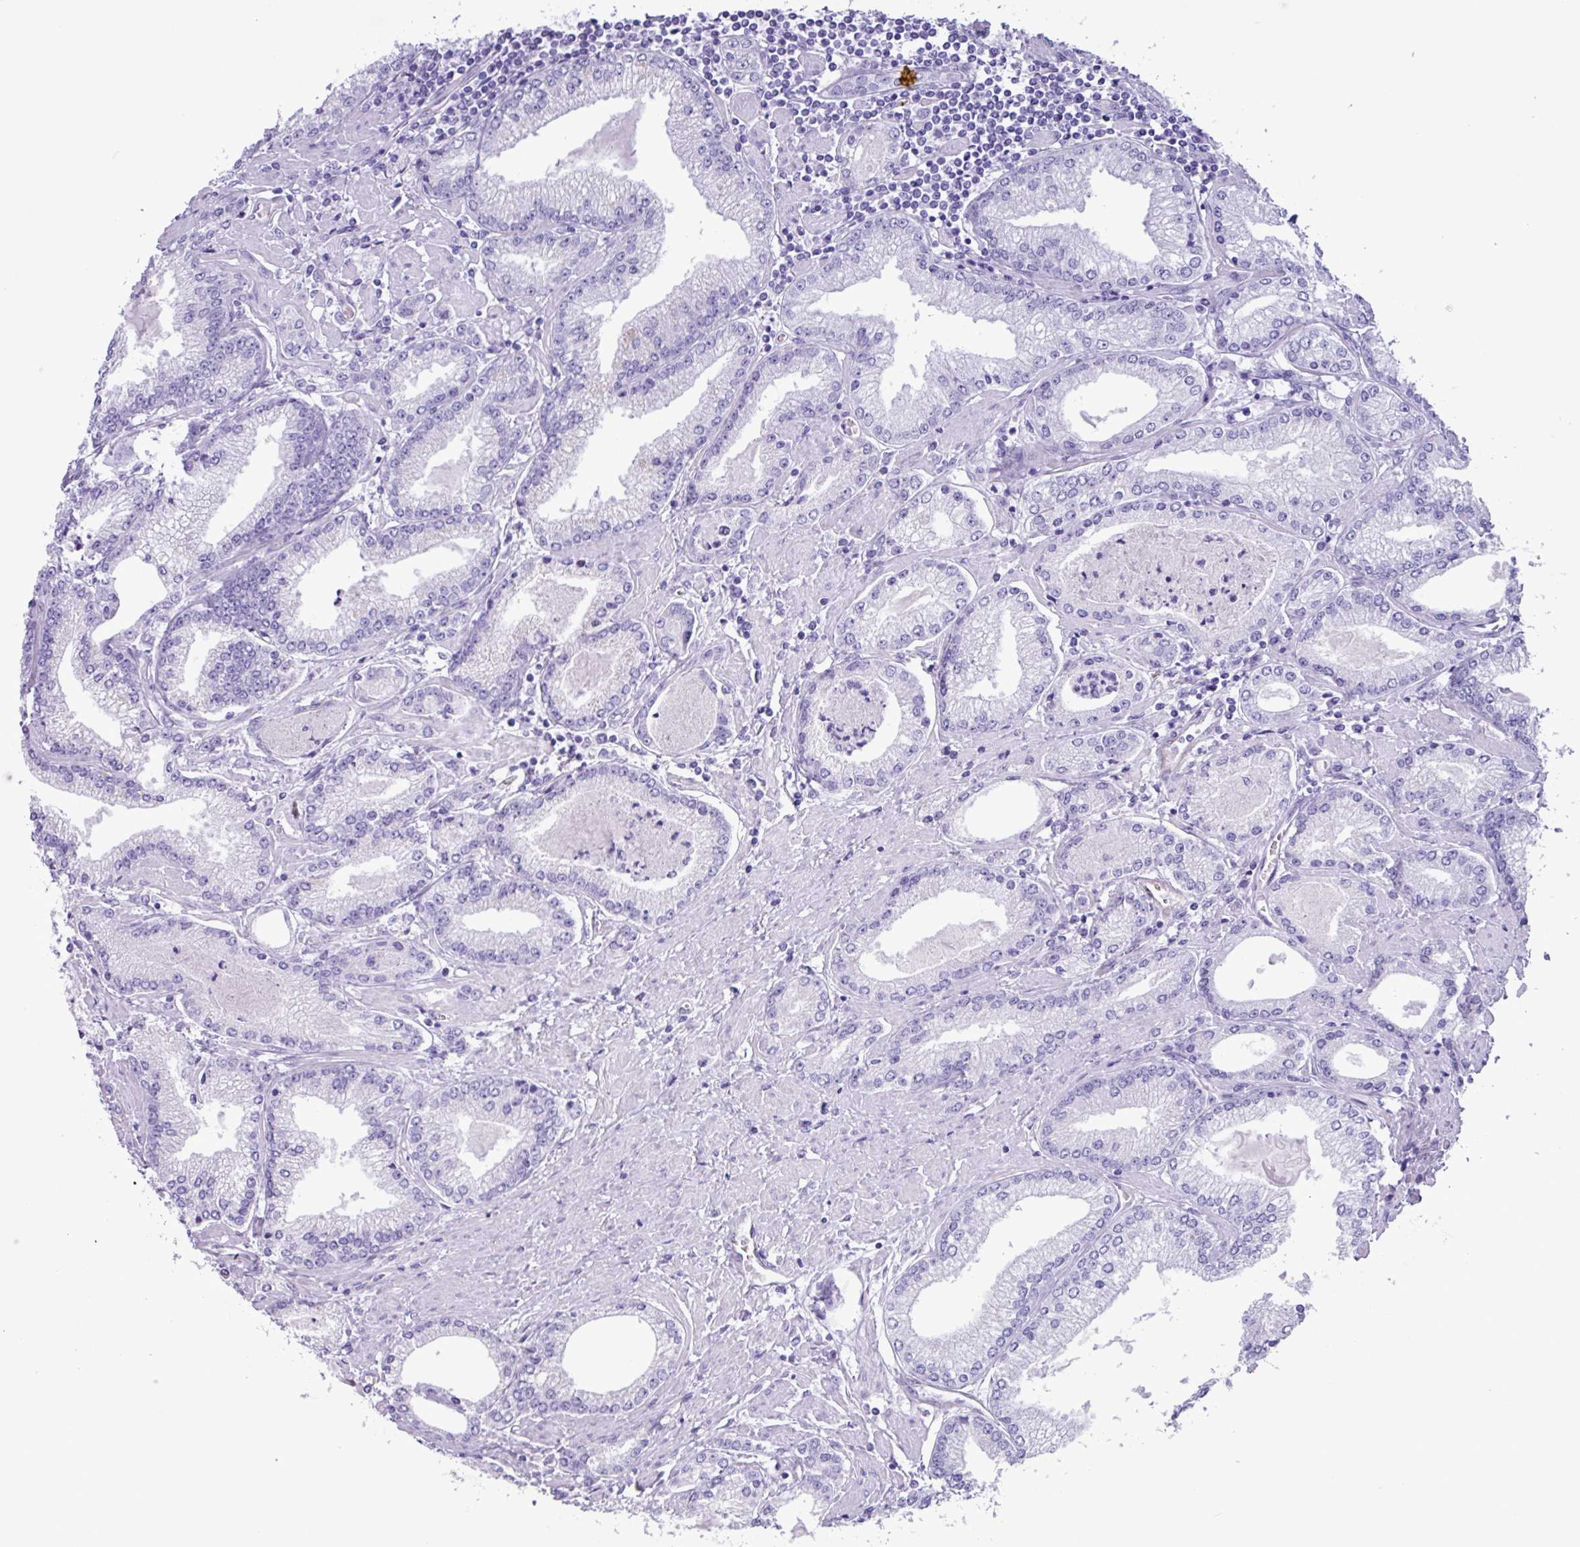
{"staining": {"intensity": "negative", "quantity": "none", "location": "none"}, "tissue": "prostate cancer", "cell_type": "Tumor cells", "image_type": "cancer", "snomed": [{"axis": "morphology", "description": "Adenocarcinoma, High grade"}, {"axis": "topography", "description": "Prostate"}], "caption": "Tumor cells show no significant protein positivity in prostate adenocarcinoma (high-grade).", "gene": "CKMT2", "patient": {"sex": "male", "age": 66}}